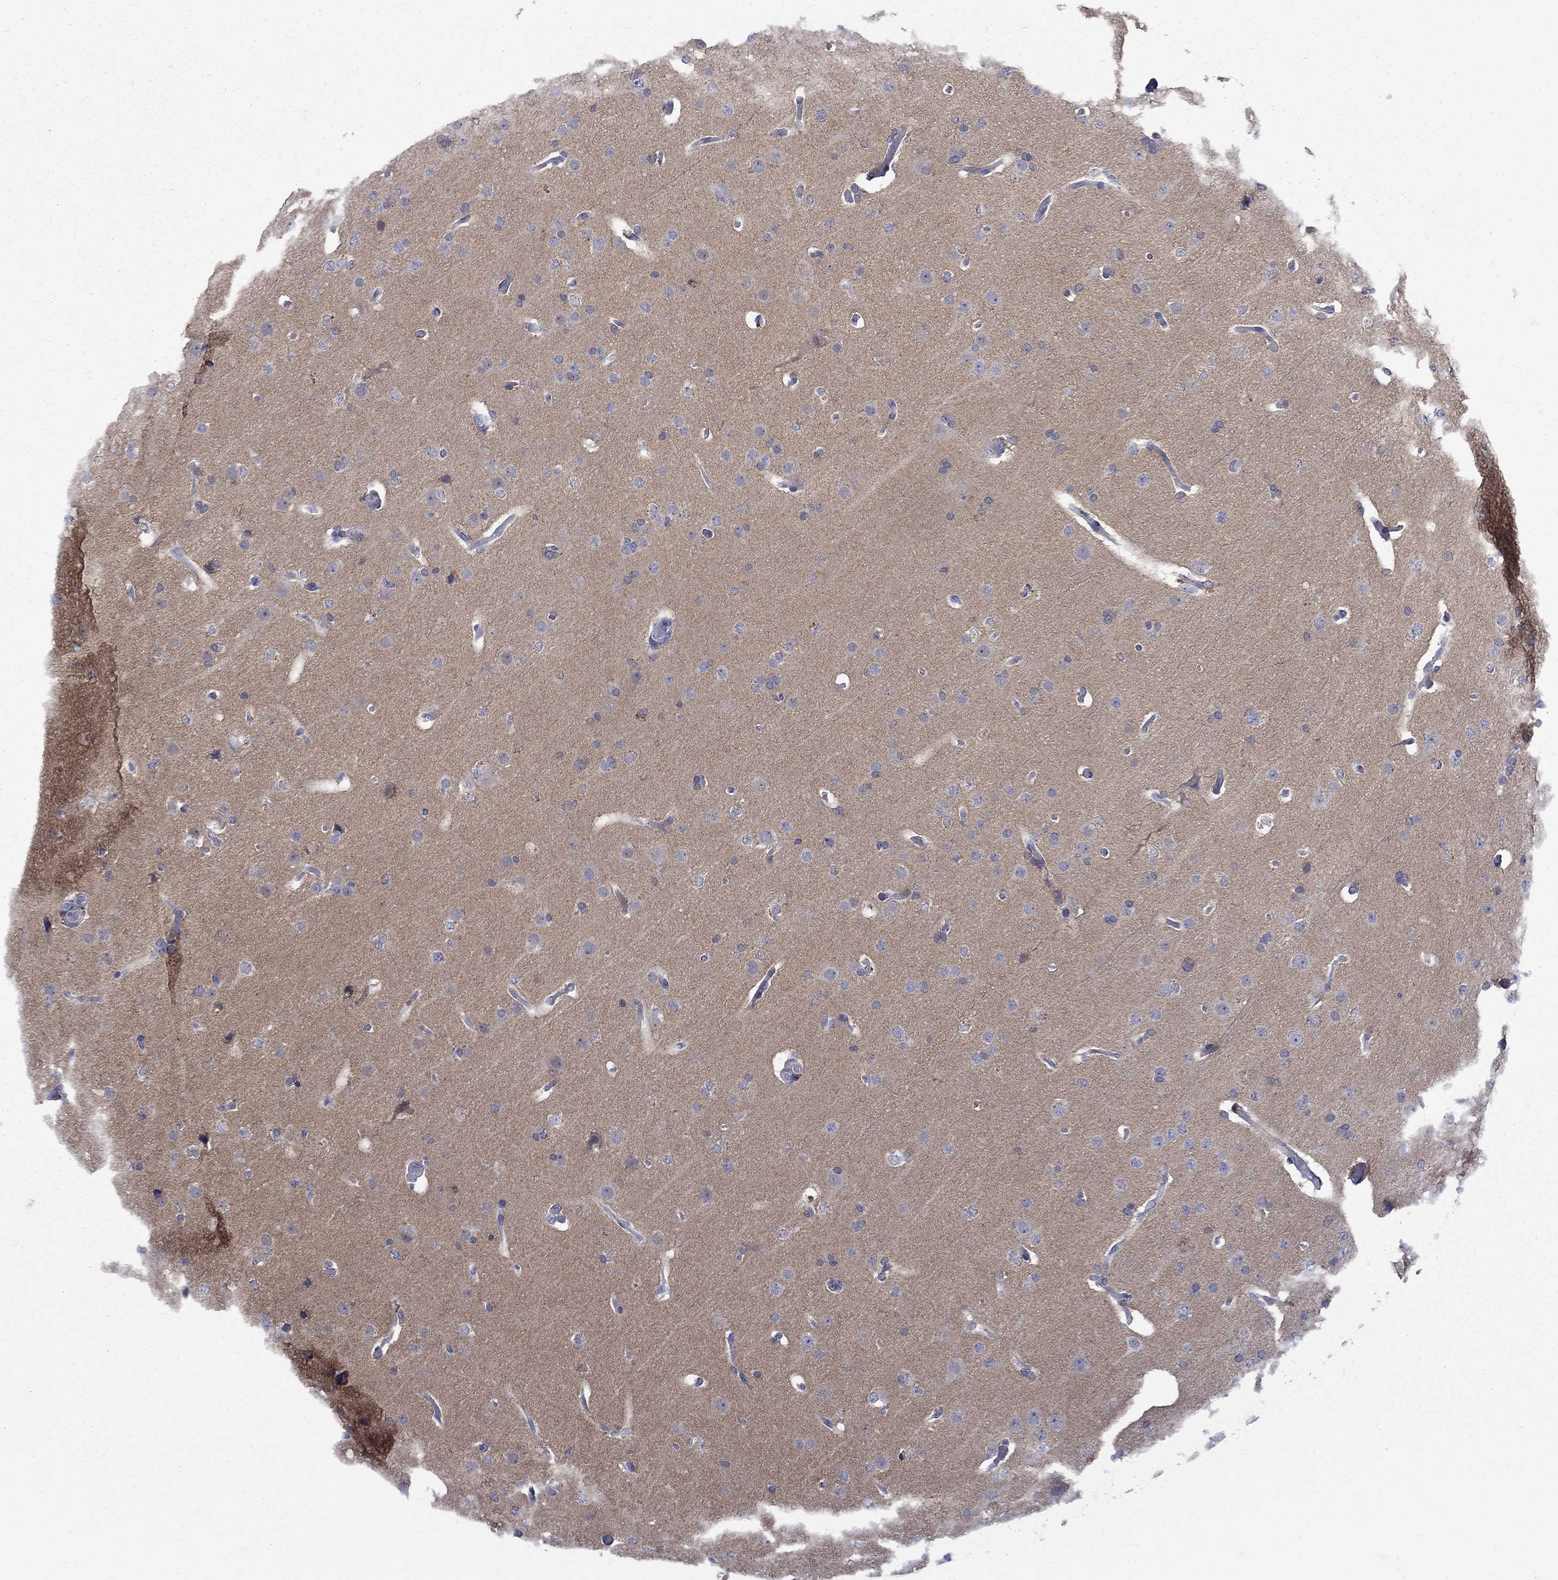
{"staining": {"intensity": "negative", "quantity": "none", "location": "none"}, "tissue": "glioma", "cell_type": "Tumor cells", "image_type": "cancer", "snomed": [{"axis": "morphology", "description": "Glioma, malignant, Low grade"}, {"axis": "topography", "description": "Brain"}], "caption": "DAB (3,3'-diaminobenzidine) immunohistochemical staining of malignant low-grade glioma demonstrates no significant expression in tumor cells.", "gene": "CTNND2", "patient": {"sex": "male", "age": 41}}